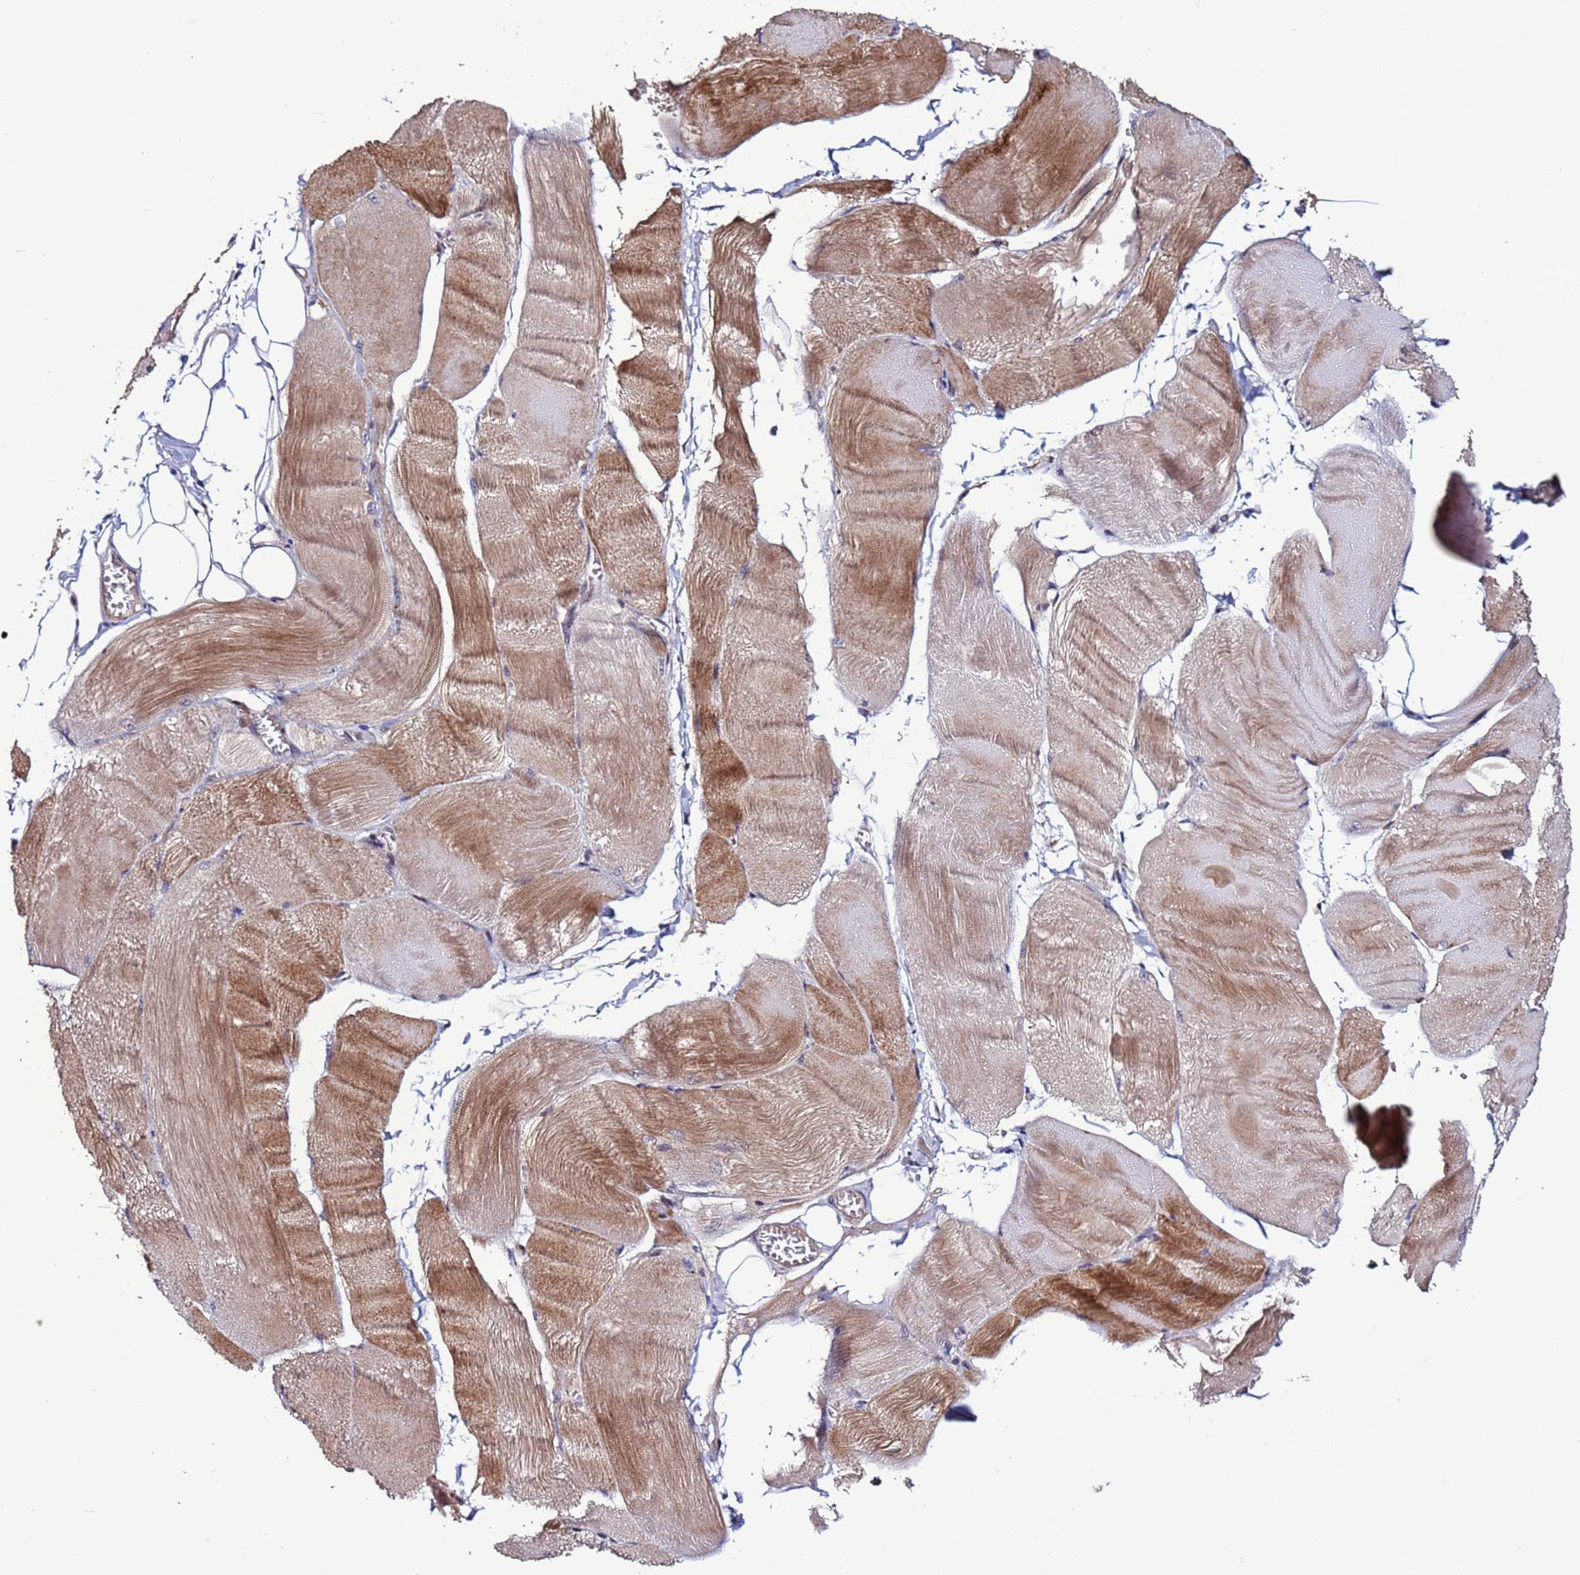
{"staining": {"intensity": "moderate", "quantity": ">75%", "location": "cytoplasmic/membranous"}, "tissue": "skeletal muscle", "cell_type": "Myocytes", "image_type": "normal", "snomed": [{"axis": "morphology", "description": "Normal tissue, NOS"}, {"axis": "morphology", "description": "Basal cell carcinoma"}, {"axis": "topography", "description": "Skeletal muscle"}], "caption": "Immunohistochemistry (IHC) staining of benign skeletal muscle, which shows medium levels of moderate cytoplasmic/membranous positivity in approximately >75% of myocytes indicating moderate cytoplasmic/membranous protein positivity. The staining was performed using DAB (3,3'-diaminobenzidine) (brown) for protein detection and nuclei were counterstained in hematoxylin (blue).", "gene": "GAREM1", "patient": {"sex": "female", "age": 64}}